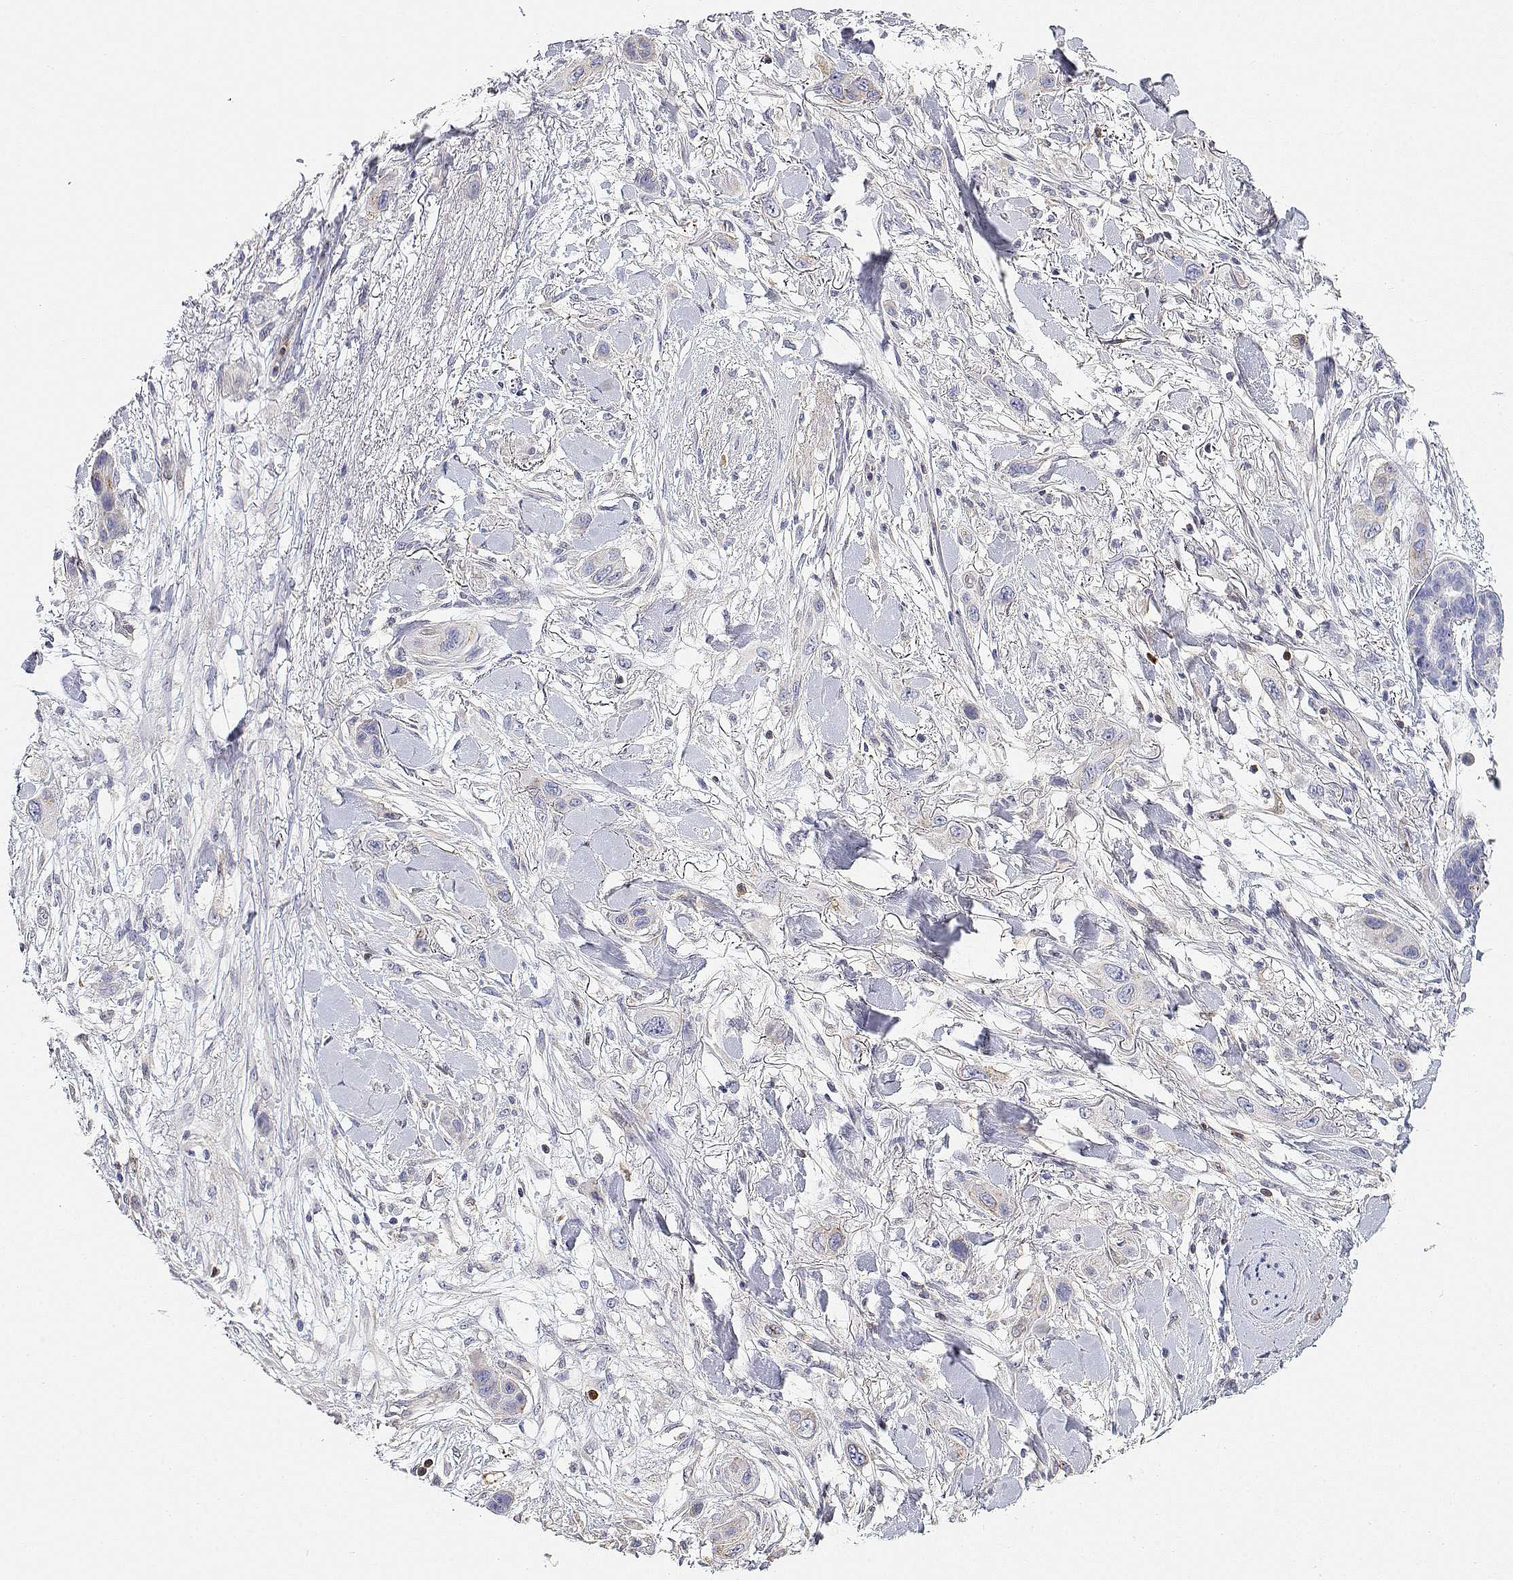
{"staining": {"intensity": "negative", "quantity": "none", "location": "none"}, "tissue": "skin cancer", "cell_type": "Tumor cells", "image_type": "cancer", "snomed": [{"axis": "morphology", "description": "Squamous cell carcinoma, NOS"}, {"axis": "topography", "description": "Skin"}], "caption": "Tumor cells are negative for brown protein staining in squamous cell carcinoma (skin).", "gene": "ADA", "patient": {"sex": "male", "age": 79}}